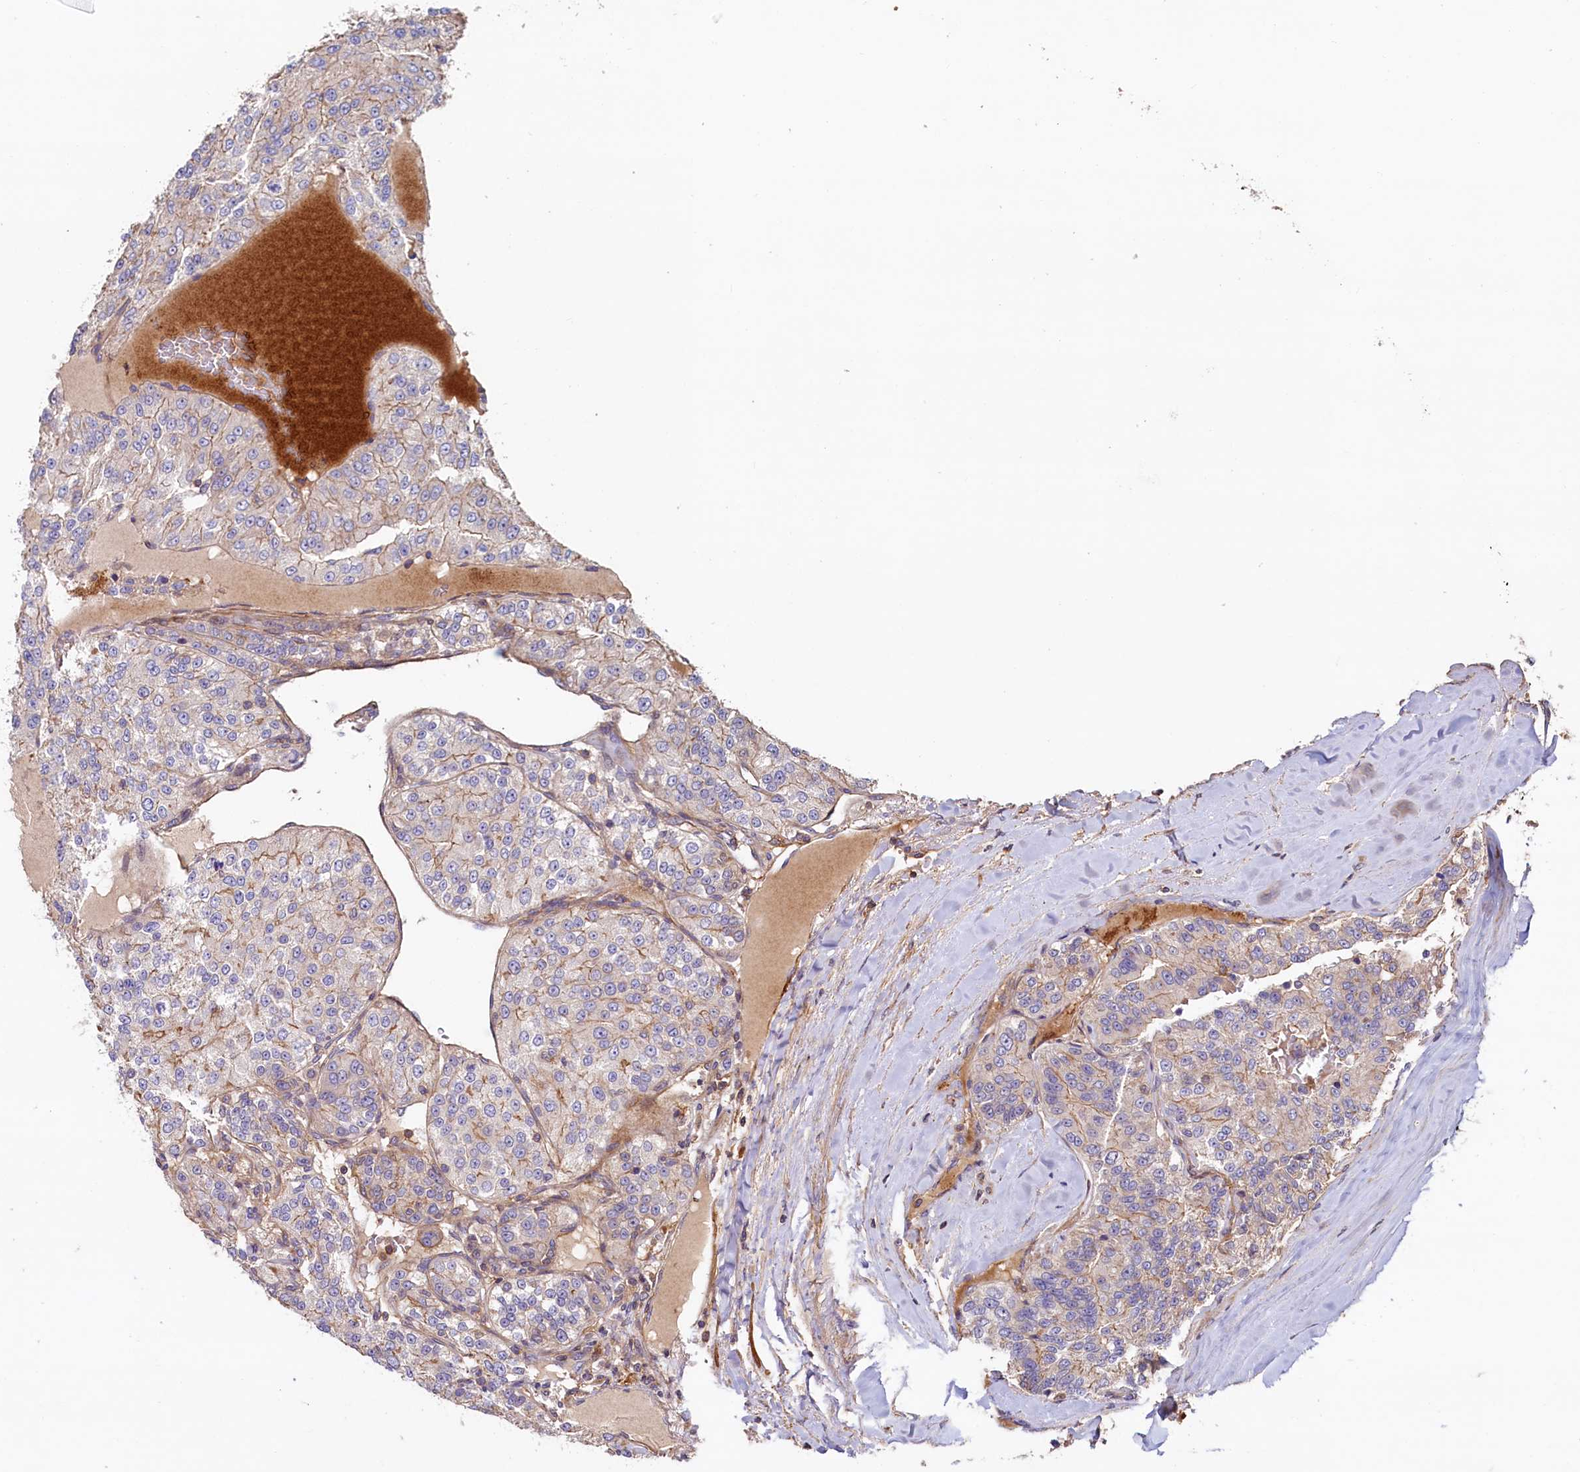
{"staining": {"intensity": "weak", "quantity": "<25%", "location": "cytoplasmic/membranous"}, "tissue": "renal cancer", "cell_type": "Tumor cells", "image_type": "cancer", "snomed": [{"axis": "morphology", "description": "Adenocarcinoma, NOS"}, {"axis": "topography", "description": "Kidney"}], "caption": "Immunohistochemistry (IHC) image of renal cancer (adenocarcinoma) stained for a protein (brown), which exhibits no staining in tumor cells. Nuclei are stained in blue.", "gene": "DUOXA1", "patient": {"sex": "female", "age": 63}}